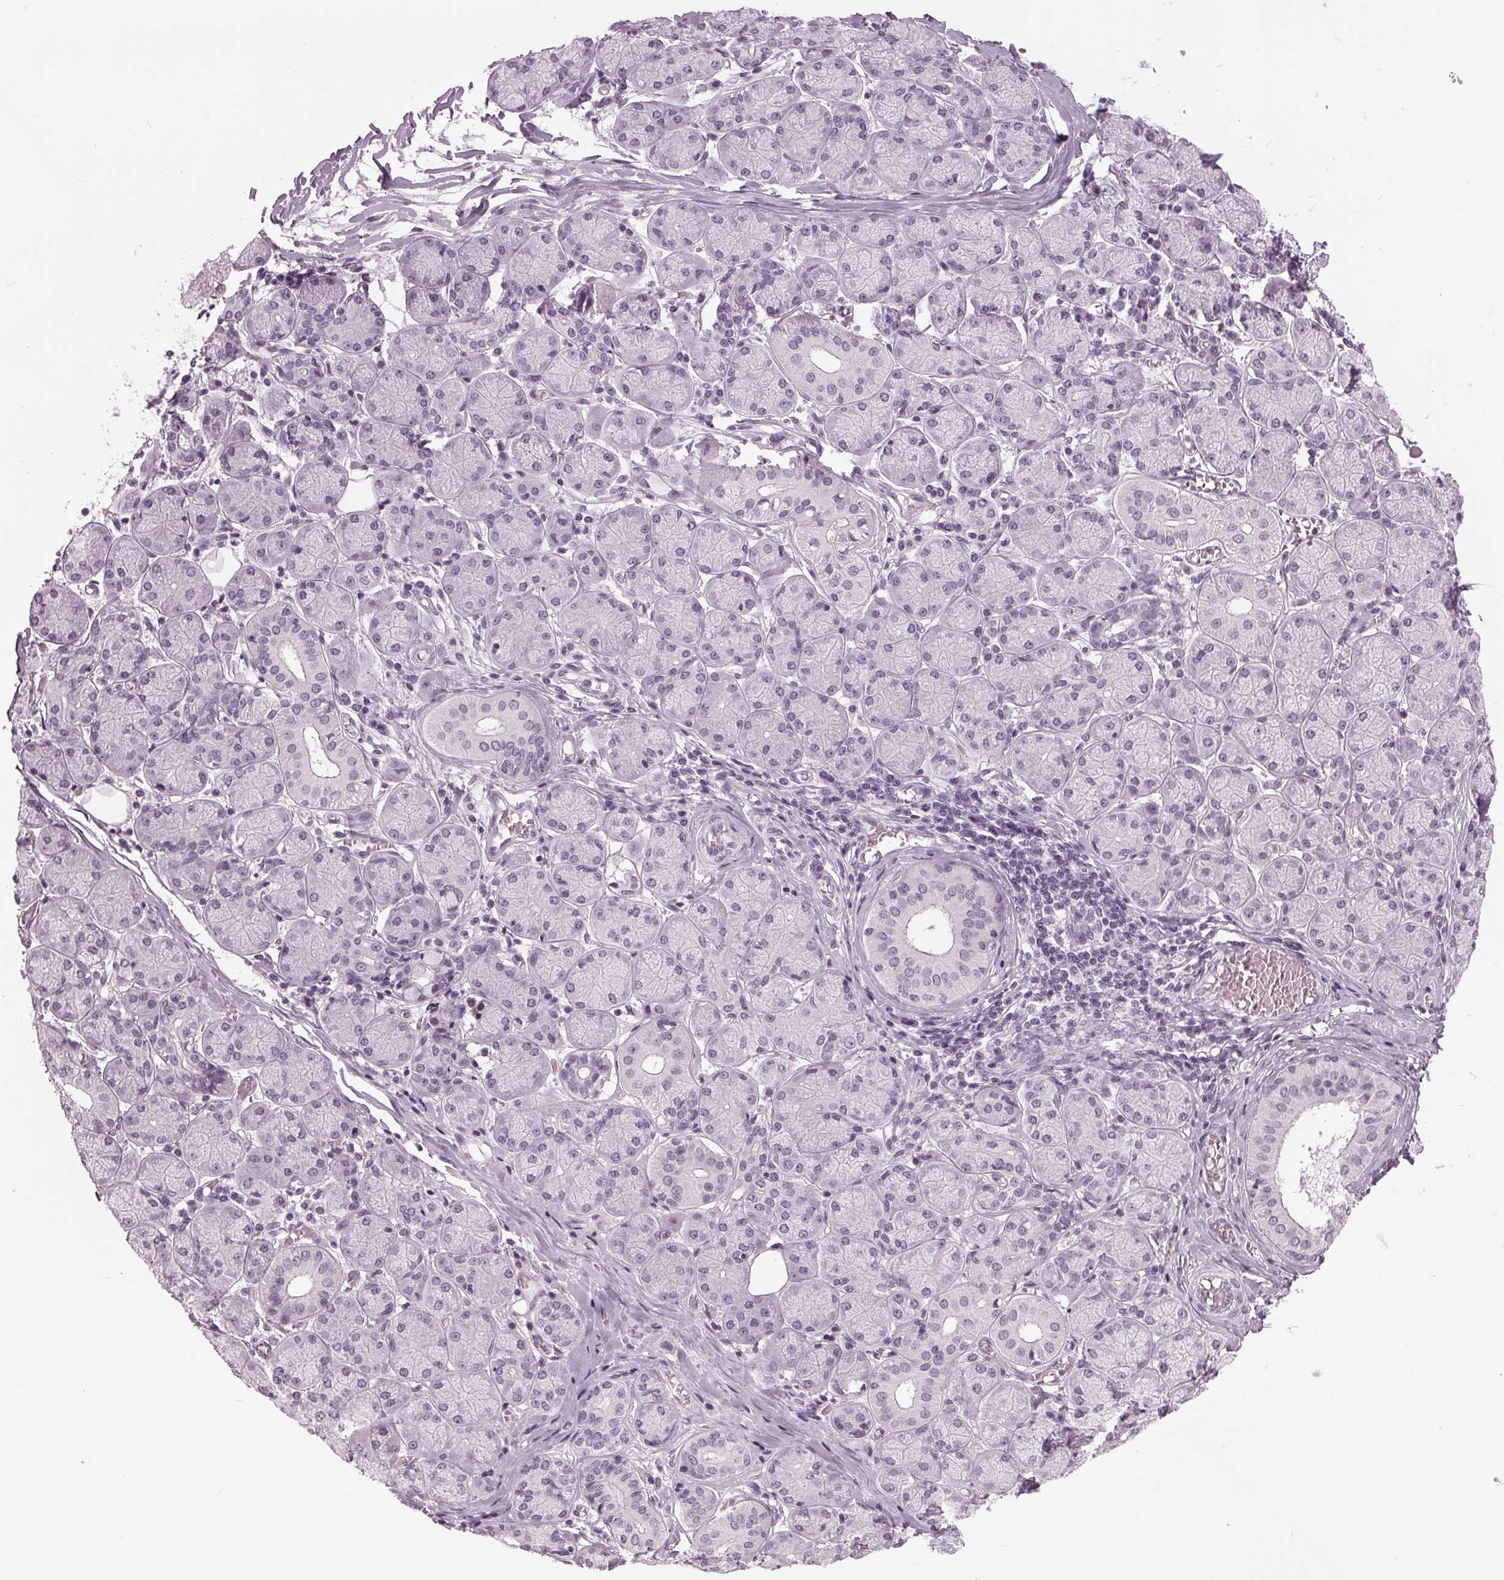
{"staining": {"intensity": "negative", "quantity": "none", "location": "none"}, "tissue": "salivary gland", "cell_type": "Glandular cells", "image_type": "normal", "snomed": [{"axis": "morphology", "description": "Normal tissue, NOS"}, {"axis": "topography", "description": "Salivary gland"}, {"axis": "topography", "description": "Peripheral nerve tissue"}], "caption": "A photomicrograph of salivary gland stained for a protein shows no brown staining in glandular cells. The staining was performed using DAB to visualize the protein expression in brown, while the nuclei were stained in blue with hematoxylin (Magnification: 20x).", "gene": "SLC9A4", "patient": {"sex": "female", "age": 24}}